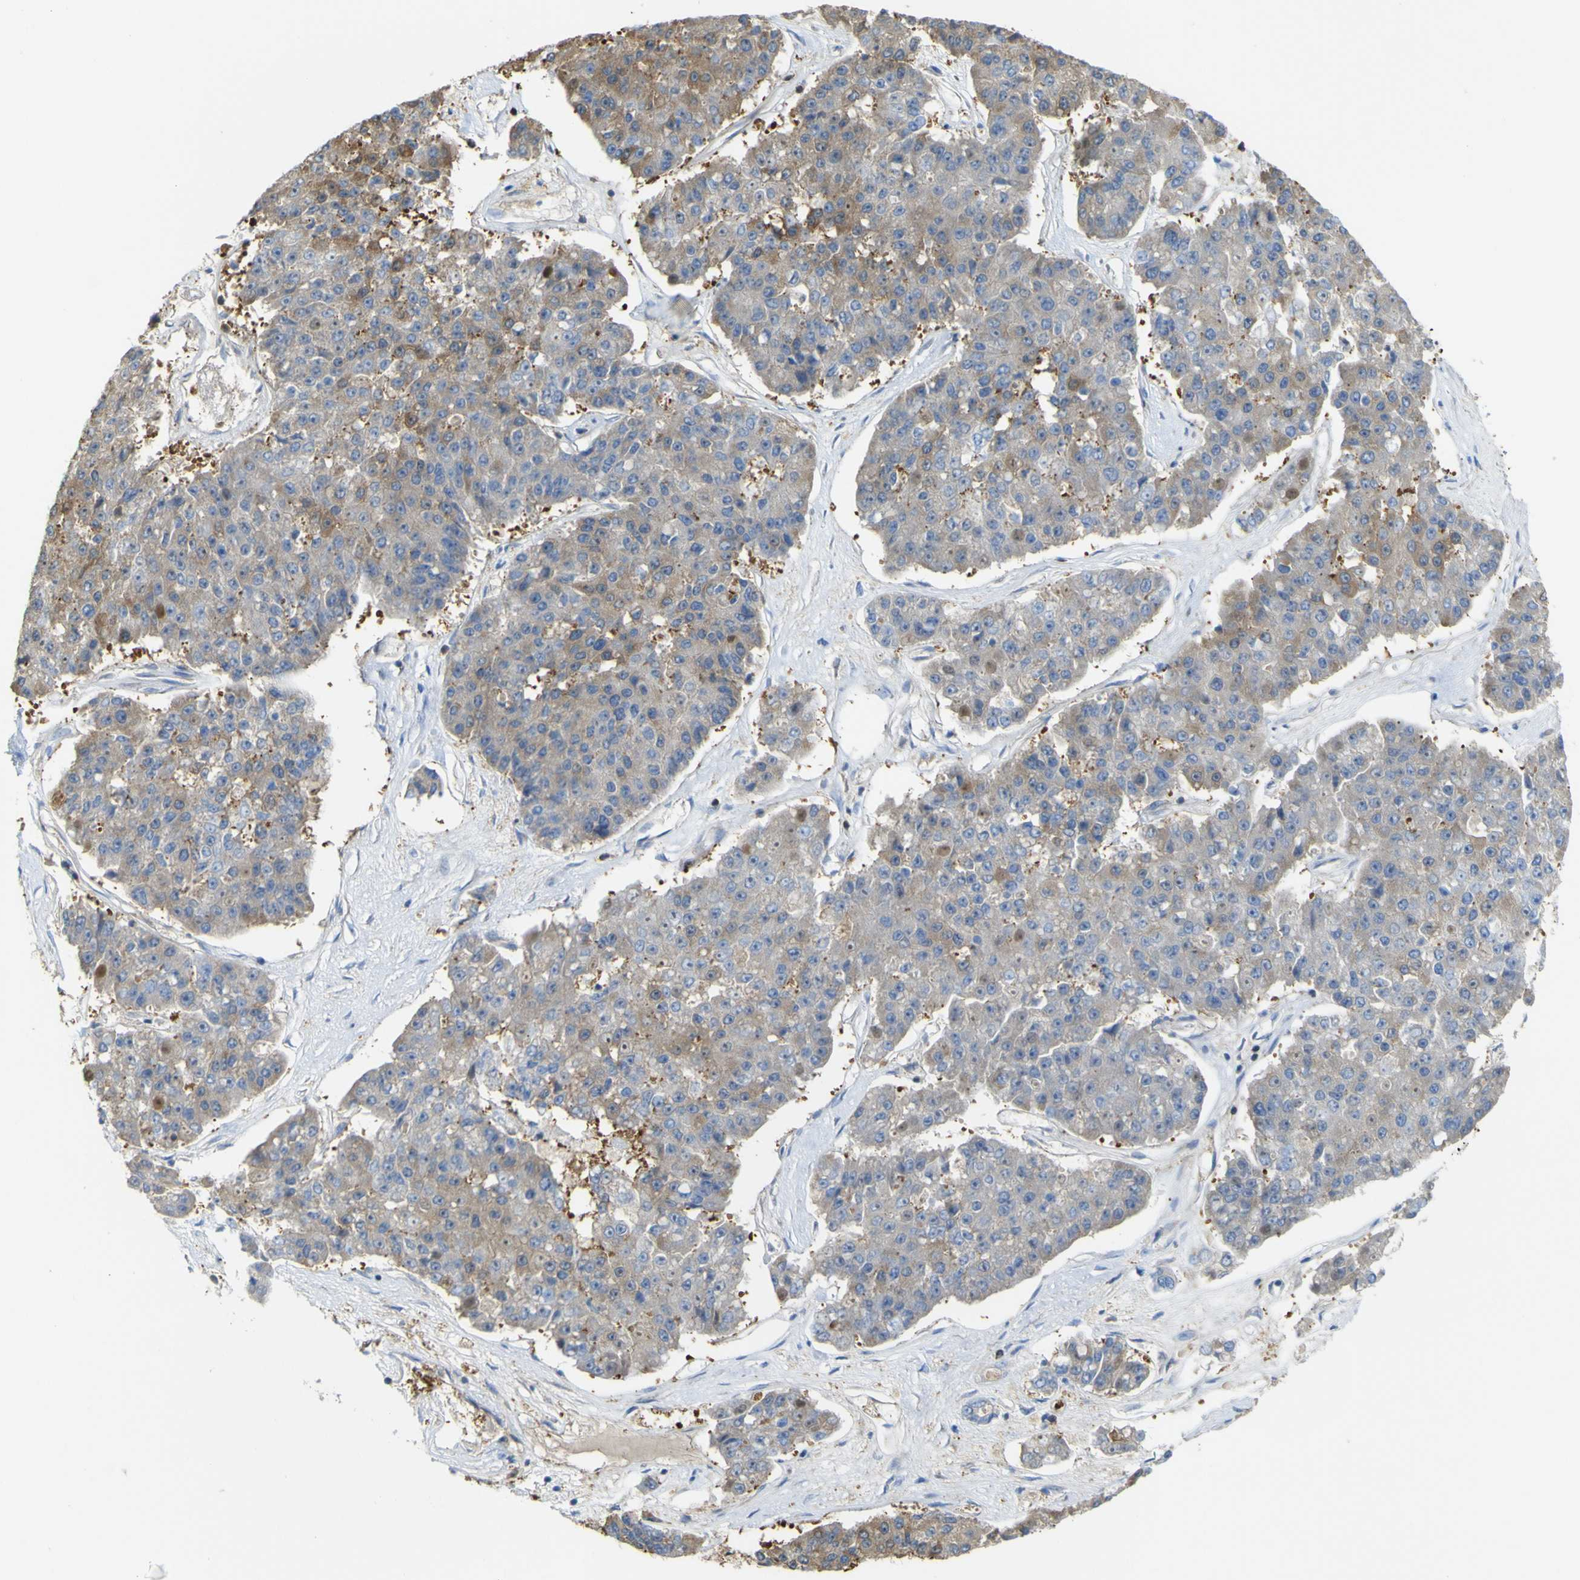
{"staining": {"intensity": "moderate", "quantity": "25%-75%", "location": "cytoplasmic/membranous"}, "tissue": "pancreatic cancer", "cell_type": "Tumor cells", "image_type": "cancer", "snomed": [{"axis": "morphology", "description": "Adenocarcinoma, NOS"}, {"axis": "topography", "description": "Pancreas"}], "caption": "Tumor cells show moderate cytoplasmic/membranous positivity in about 25%-75% of cells in adenocarcinoma (pancreatic). The protein is stained brown, and the nuclei are stained in blue (DAB (3,3'-diaminobenzidine) IHC with brightfield microscopy, high magnification).", "gene": "ABHD3", "patient": {"sex": "male", "age": 50}}